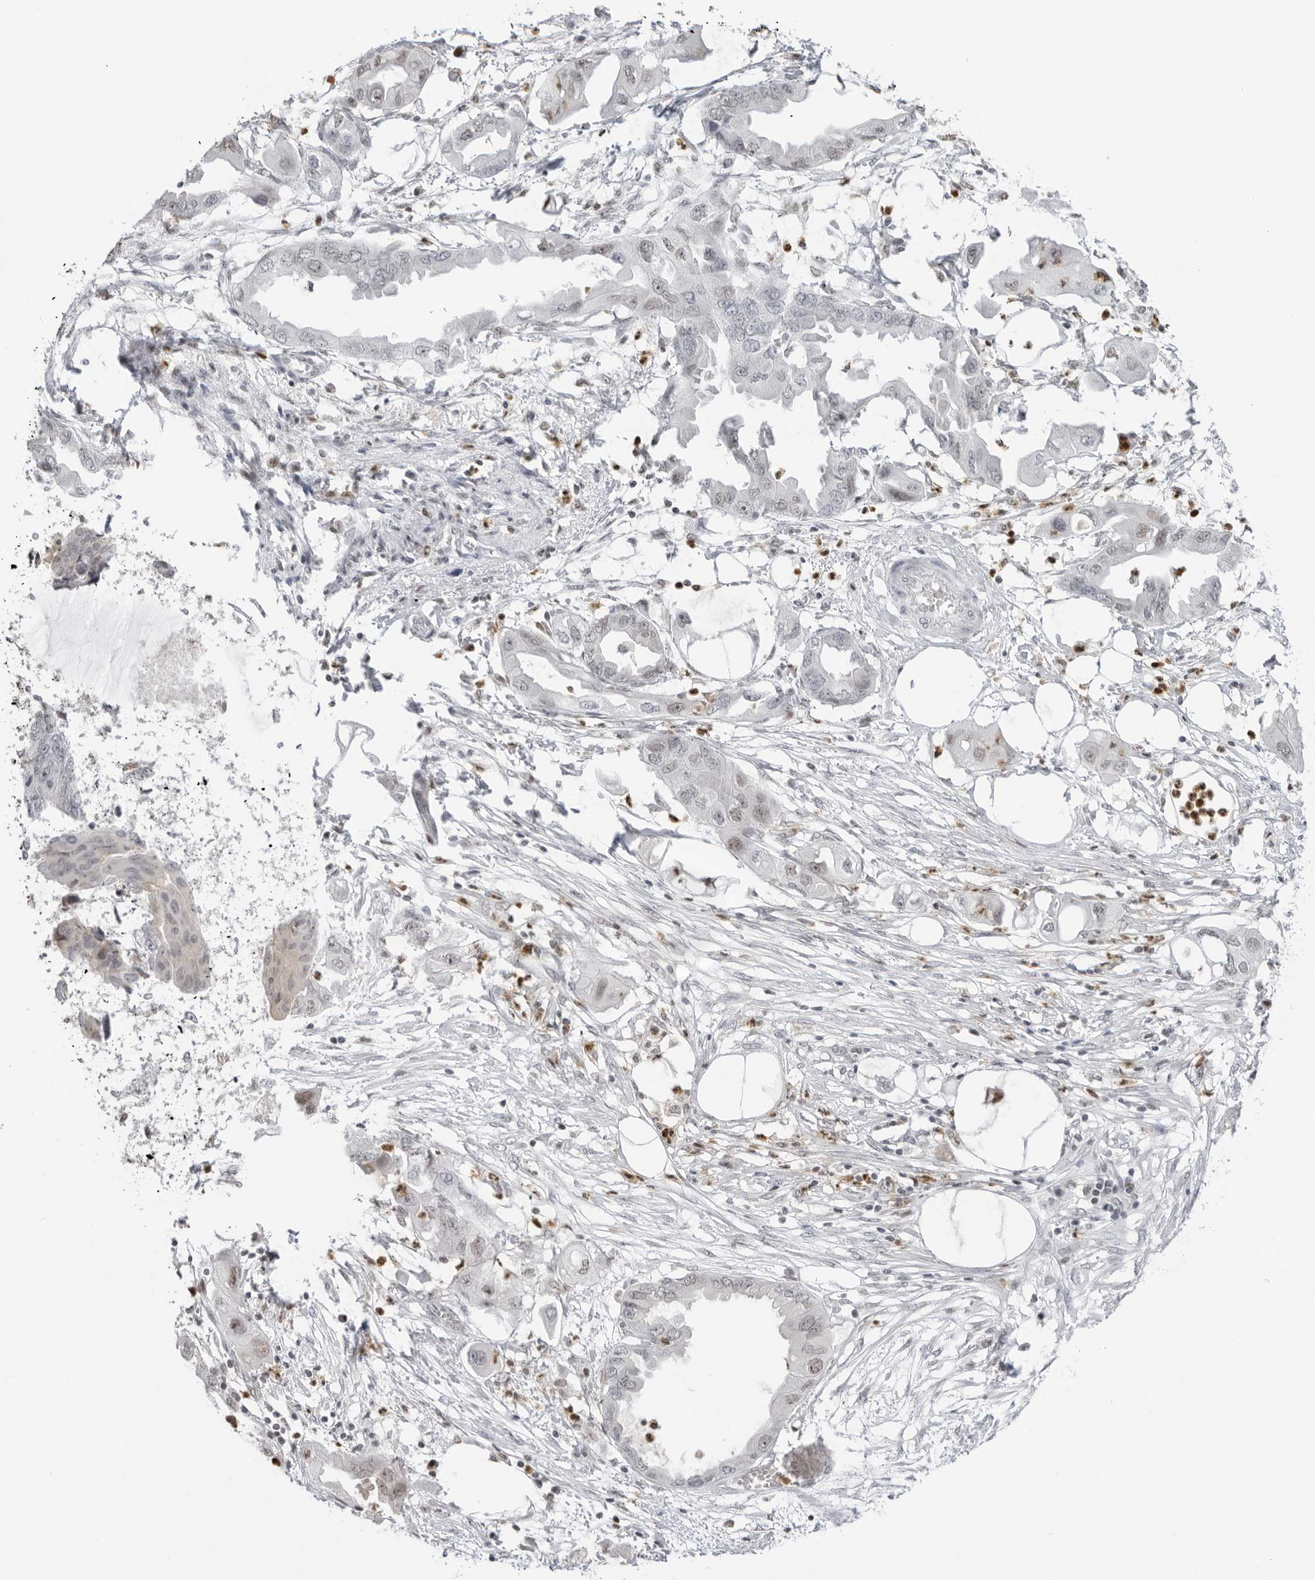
{"staining": {"intensity": "weak", "quantity": "<25%", "location": "nuclear"}, "tissue": "endometrial cancer", "cell_type": "Tumor cells", "image_type": "cancer", "snomed": [{"axis": "morphology", "description": "Adenocarcinoma, NOS"}, {"axis": "morphology", "description": "Adenocarcinoma, metastatic, NOS"}, {"axis": "topography", "description": "Adipose tissue"}, {"axis": "topography", "description": "Endometrium"}], "caption": "Immunohistochemistry (IHC) image of neoplastic tissue: human endometrial cancer stained with DAB (3,3'-diaminobenzidine) shows no significant protein positivity in tumor cells. (DAB (3,3'-diaminobenzidine) immunohistochemistry, high magnification).", "gene": "RNF146", "patient": {"sex": "female", "age": 67}}